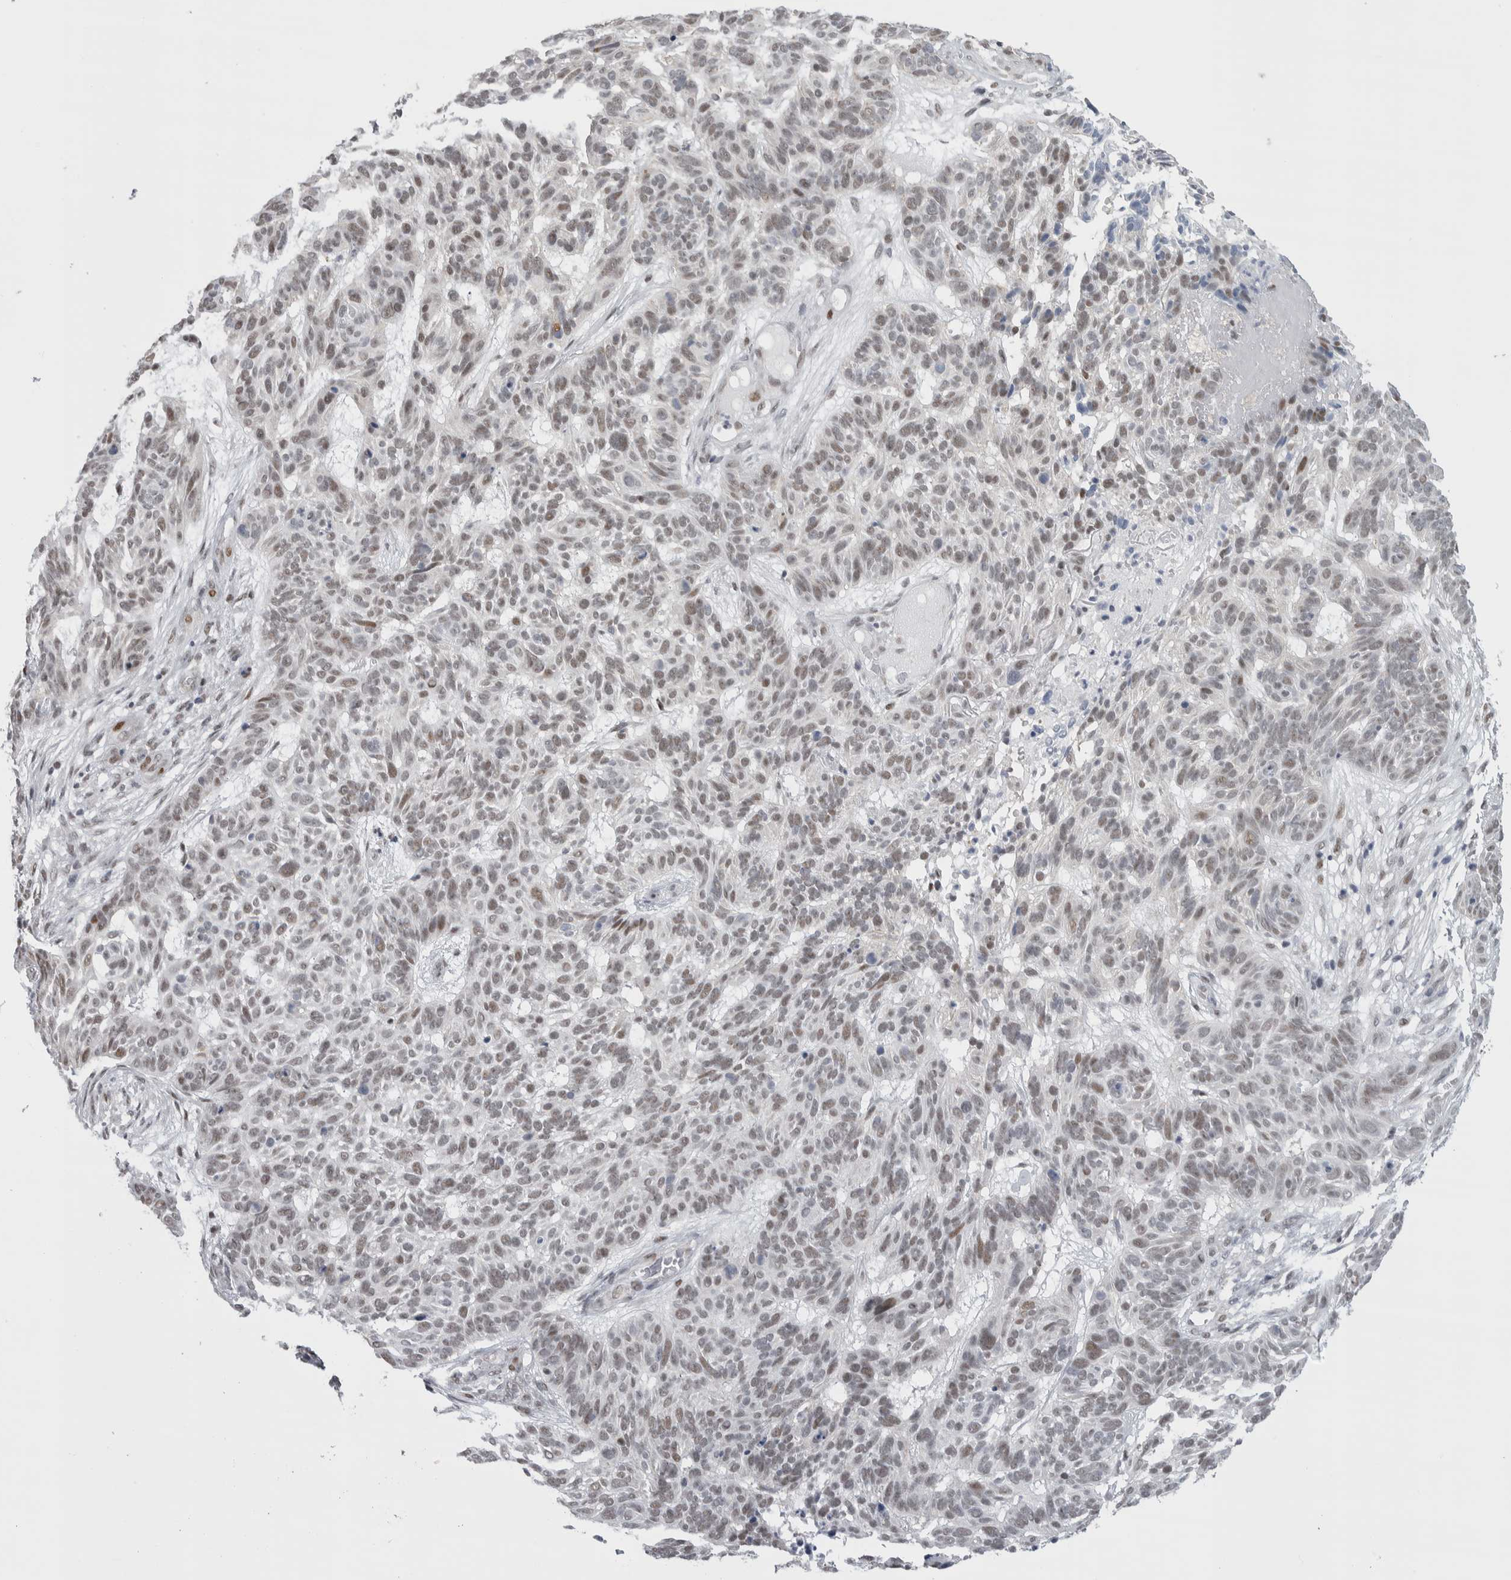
{"staining": {"intensity": "weak", "quantity": "<25%", "location": "nuclear"}, "tissue": "skin cancer", "cell_type": "Tumor cells", "image_type": "cancer", "snomed": [{"axis": "morphology", "description": "Basal cell carcinoma"}, {"axis": "topography", "description": "Skin"}], "caption": "Immunohistochemistry of skin basal cell carcinoma shows no staining in tumor cells.", "gene": "HEXIM2", "patient": {"sex": "male", "age": 85}}